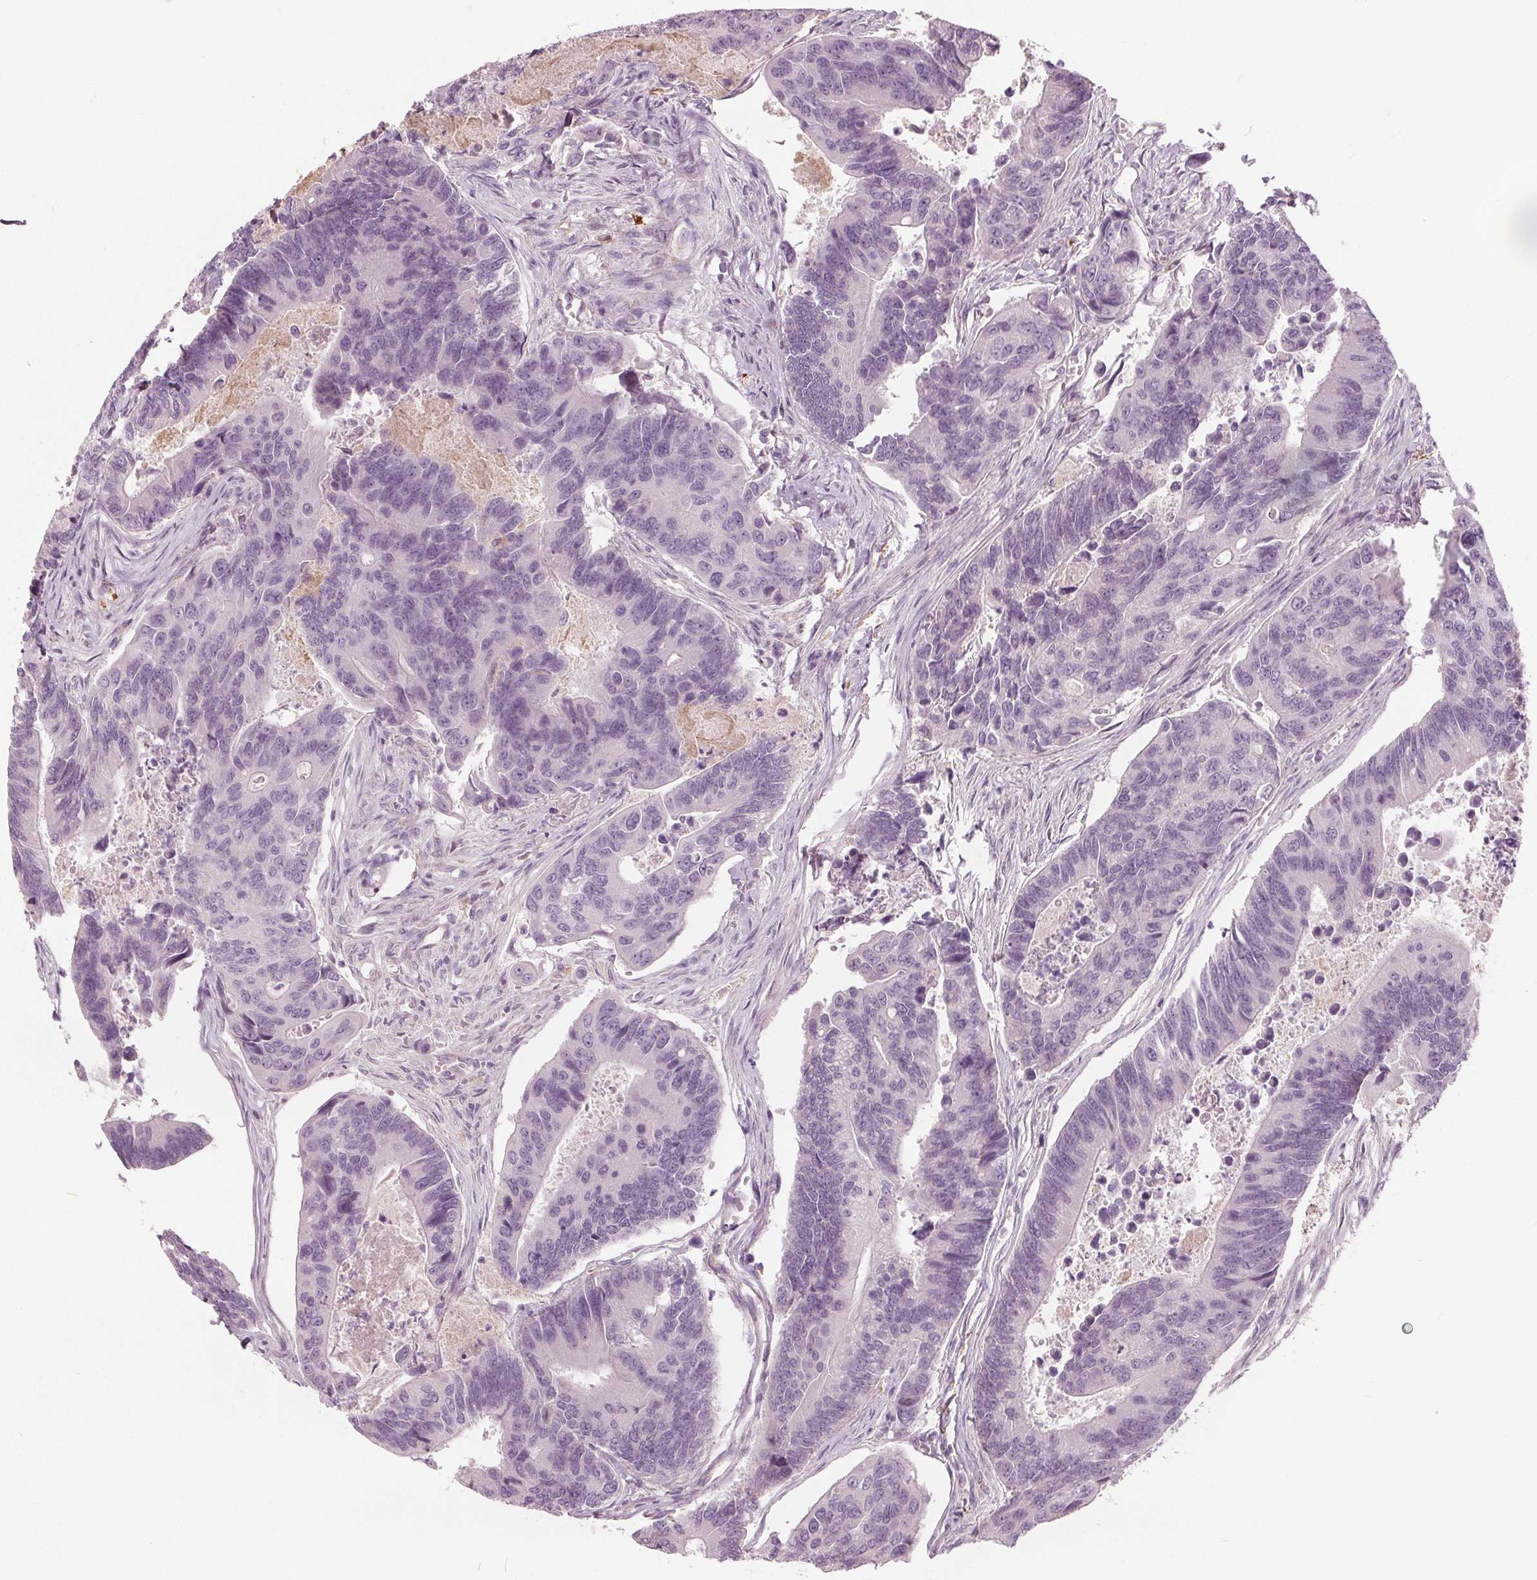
{"staining": {"intensity": "negative", "quantity": "none", "location": "none"}, "tissue": "colorectal cancer", "cell_type": "Tumor cells", "image_type": "cancer", "snomed": [{"axis": "morphology", "description": "Adenocarcinoma, NOS"}, {"axis": "topography", "description": "Colon"}], "caption": "Human colorectal cancer stained for a protein using immunohistochemistry (IHC) displays no staining in tumor cells.", "gene": "ECI2", "patient": {"sex": "female", "age": 67}}